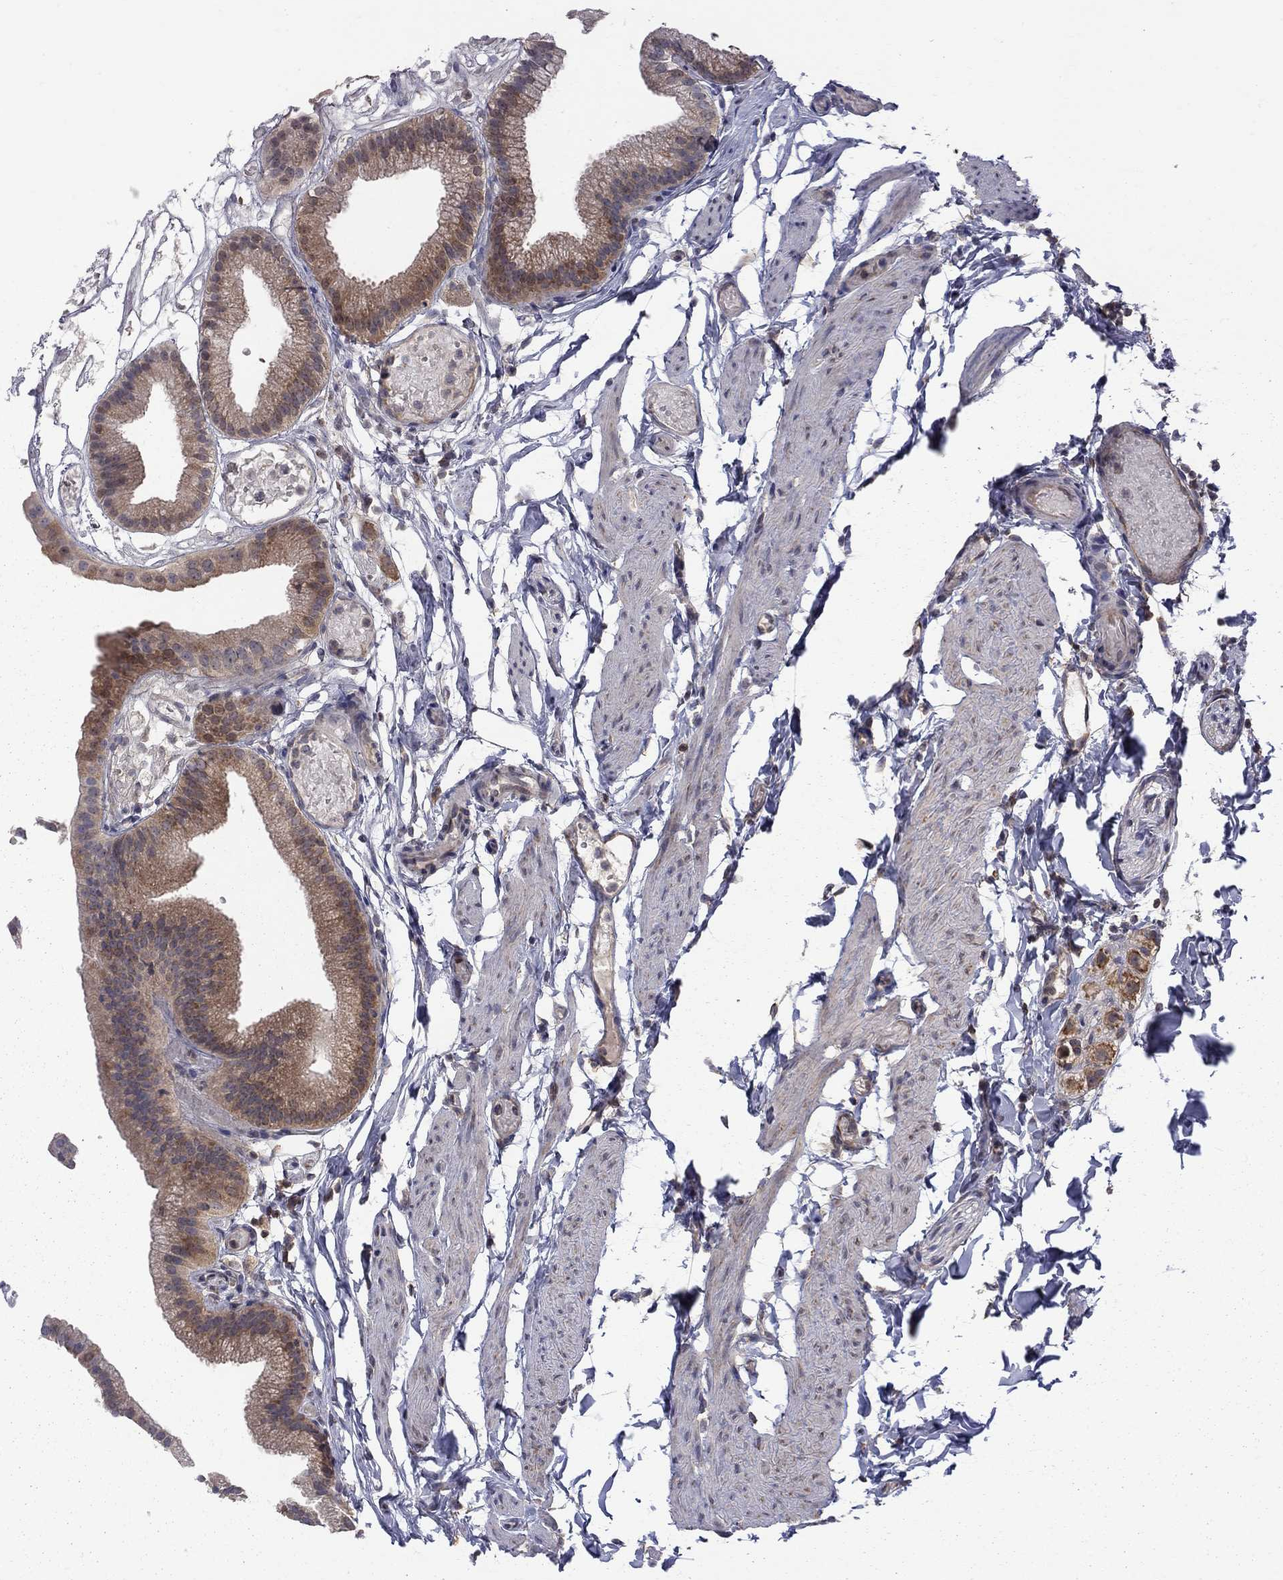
{"staining": {"intensity": "moderate", "quantity": ">75%", "location": "cytoplasmic/membranous"}, "tissue": "gallbladder", "cell_type": "Glandular cells", "image_type": "normal", "snomed": [{"axis": "morphology", "description": "Normal tissue, NOS"}, {"axis": "topography", "description": "Gallbladder"}], "caption": "Immunohistochemistry (IHC) (DAB (3,3'-diaminobenzidine)) staining of benign human gallbladder exhibits moderate cytoplasmic/membranous protein expression in about >75% of glandular cells.", "gene": "NAA50", "patient": {"sex": "female", "age": 45}}